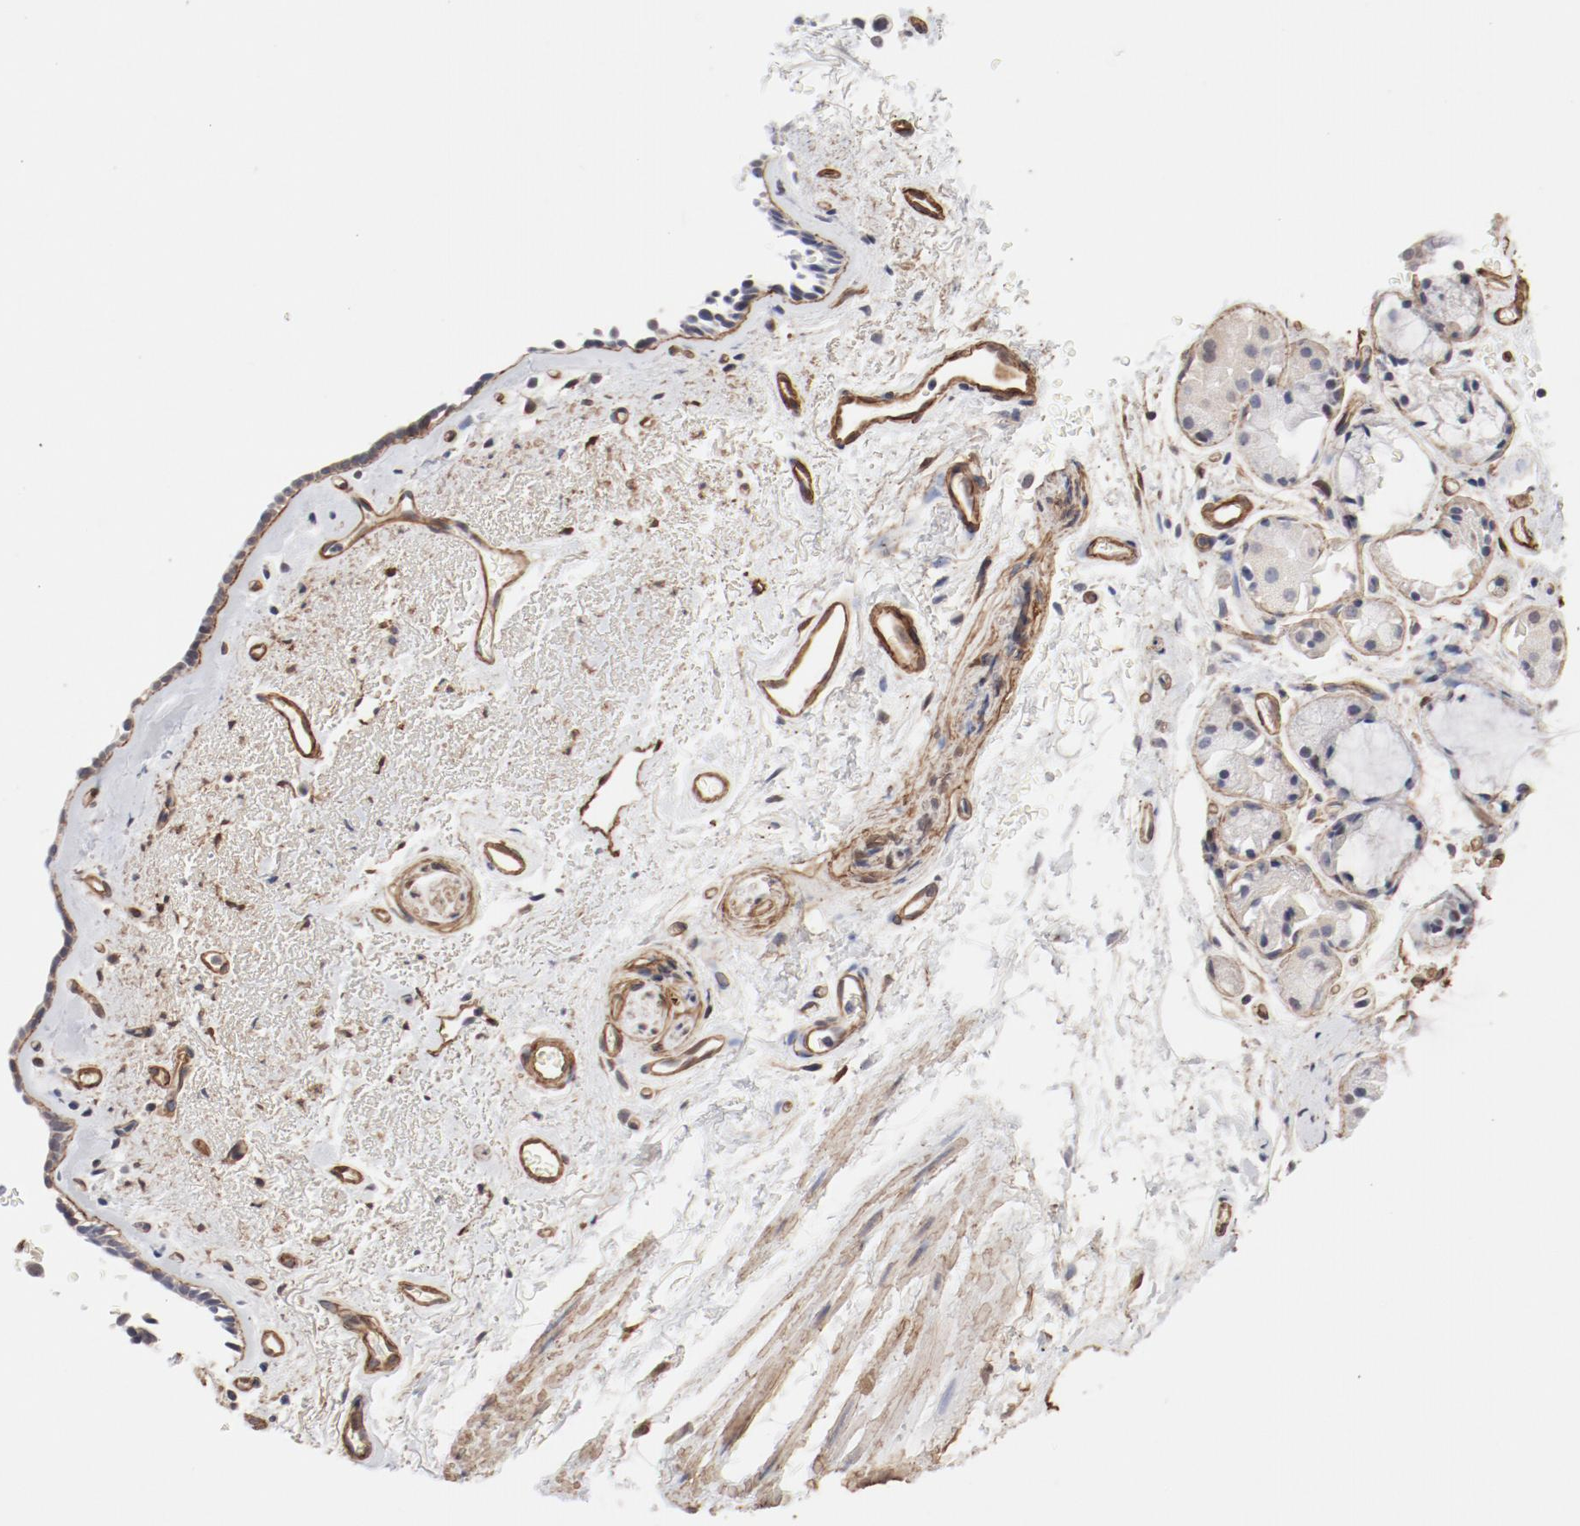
{"staining": {"intensity": "negative", "quantity": "none", "location": "none"}, "tissue": "bronchus", "cell_type": "Respiratory epithelial cells", "image_type": "normal", "snomed": [{"axis": "morphology", "description": "Normal tissue, NOS"}, {"axis": "morphology", "description": "Adenocarcinoma, NOS"}, {"axis": "topography", "description": "Bronchus"}, {"axis": "topography", "description": "Lung"}], "caption": "Respiratory epithelial cells show no significant protein staining in benign bronchus. (DAB immunohistochemistry (IHC) with hematoxylin counter stain).", "gene": "MAGED4B", "patient": {"sex": "male", "age": 71}}